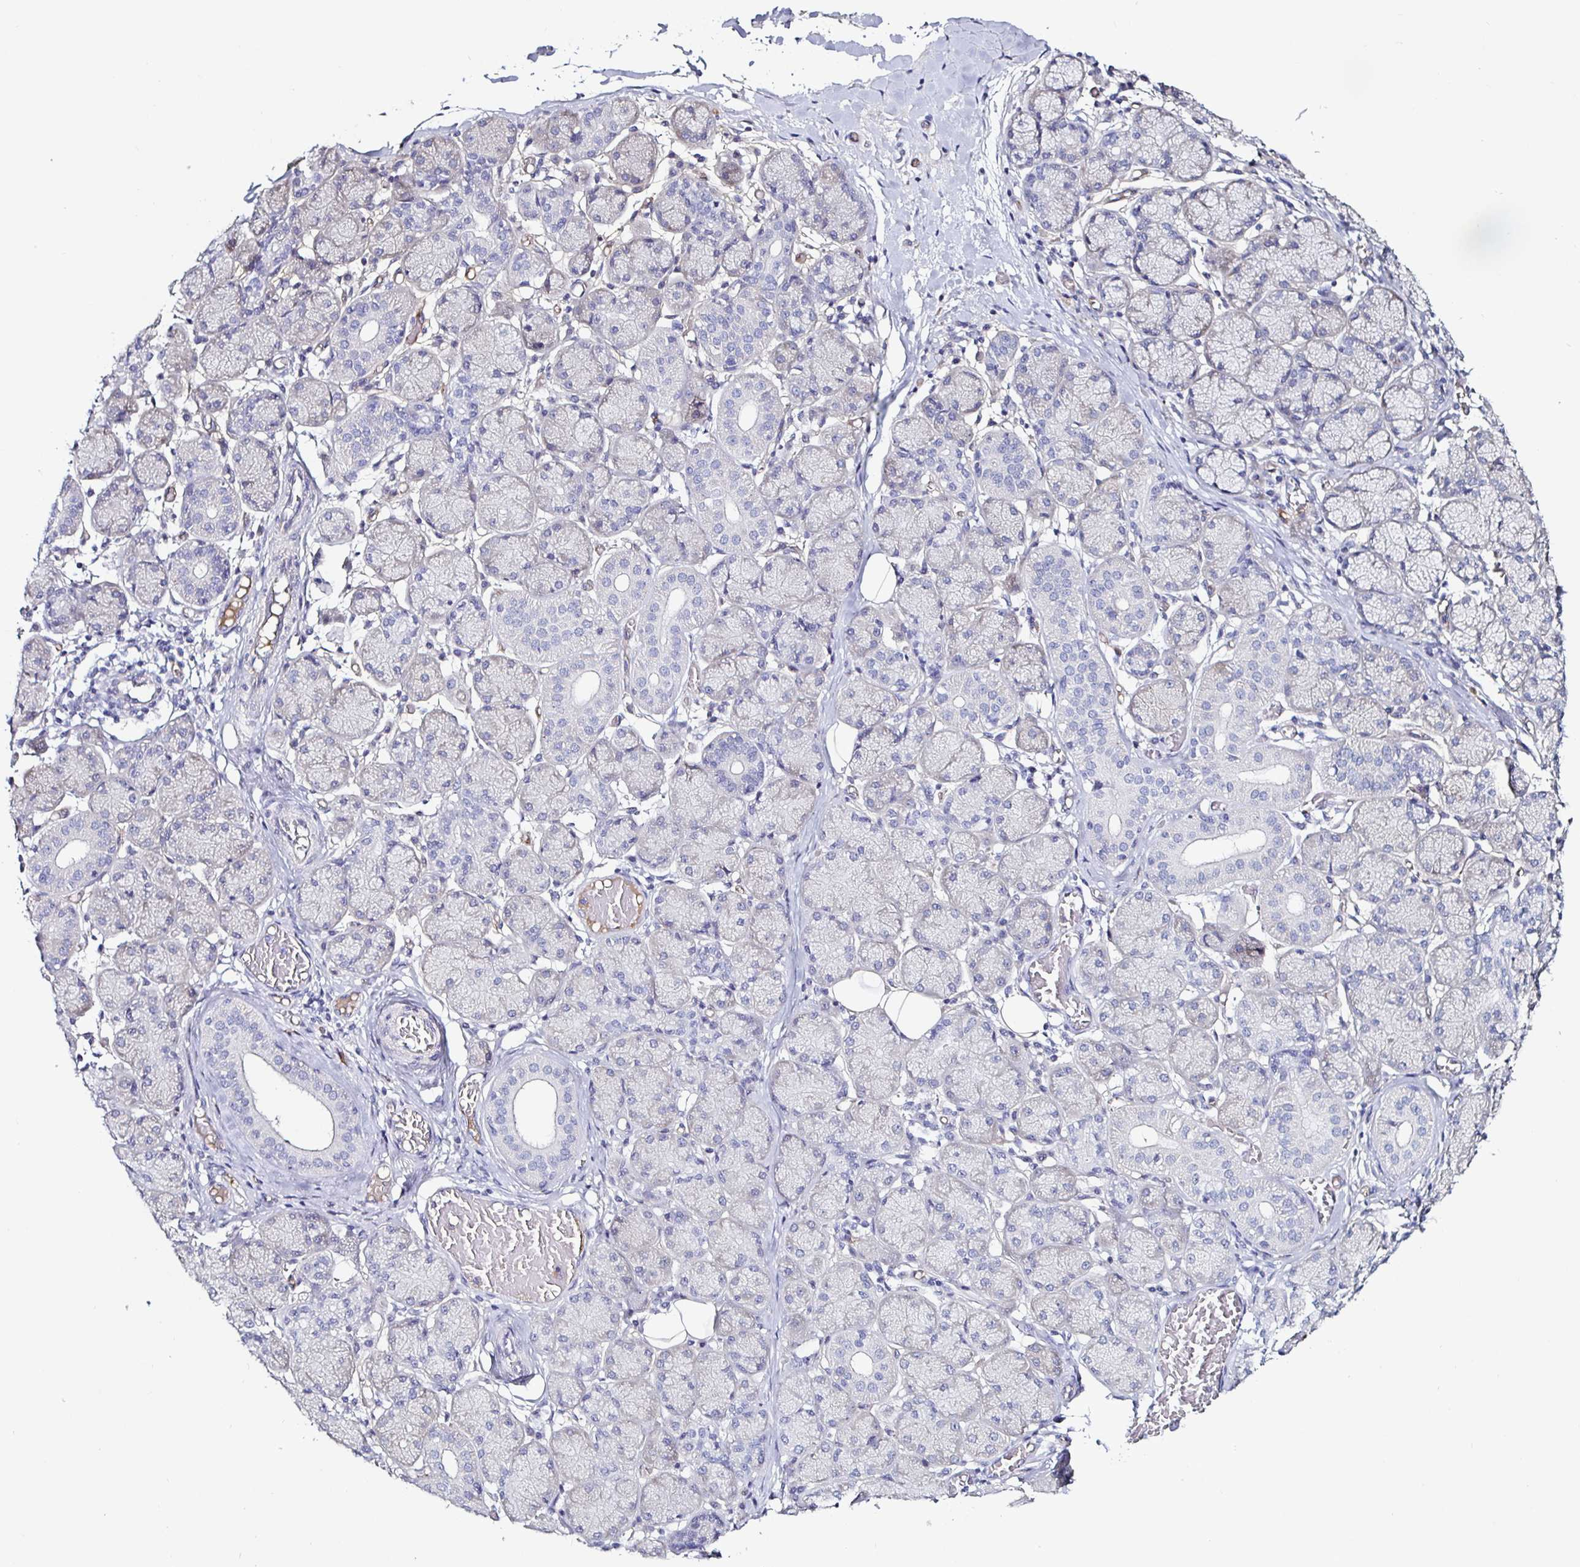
{"staining": {"intensity": "negative", "quantity": "none", "location": "none"}, "tissue": "salivary gland", "cell_type": "Glandular cells", "image_type": "normal", "snomed": [{"axis": "morphology", "description": "Normal tissue, NOS"}, {"axis": "topography", "description": "Salivary gland"}], "caption": "An IHC photomicrograph of normal salivary gland is shown. There is no staining in glandular cells of salivary gland.", "gene": "ACSBG2", "patient": {"sex": "female", "age": 24}}